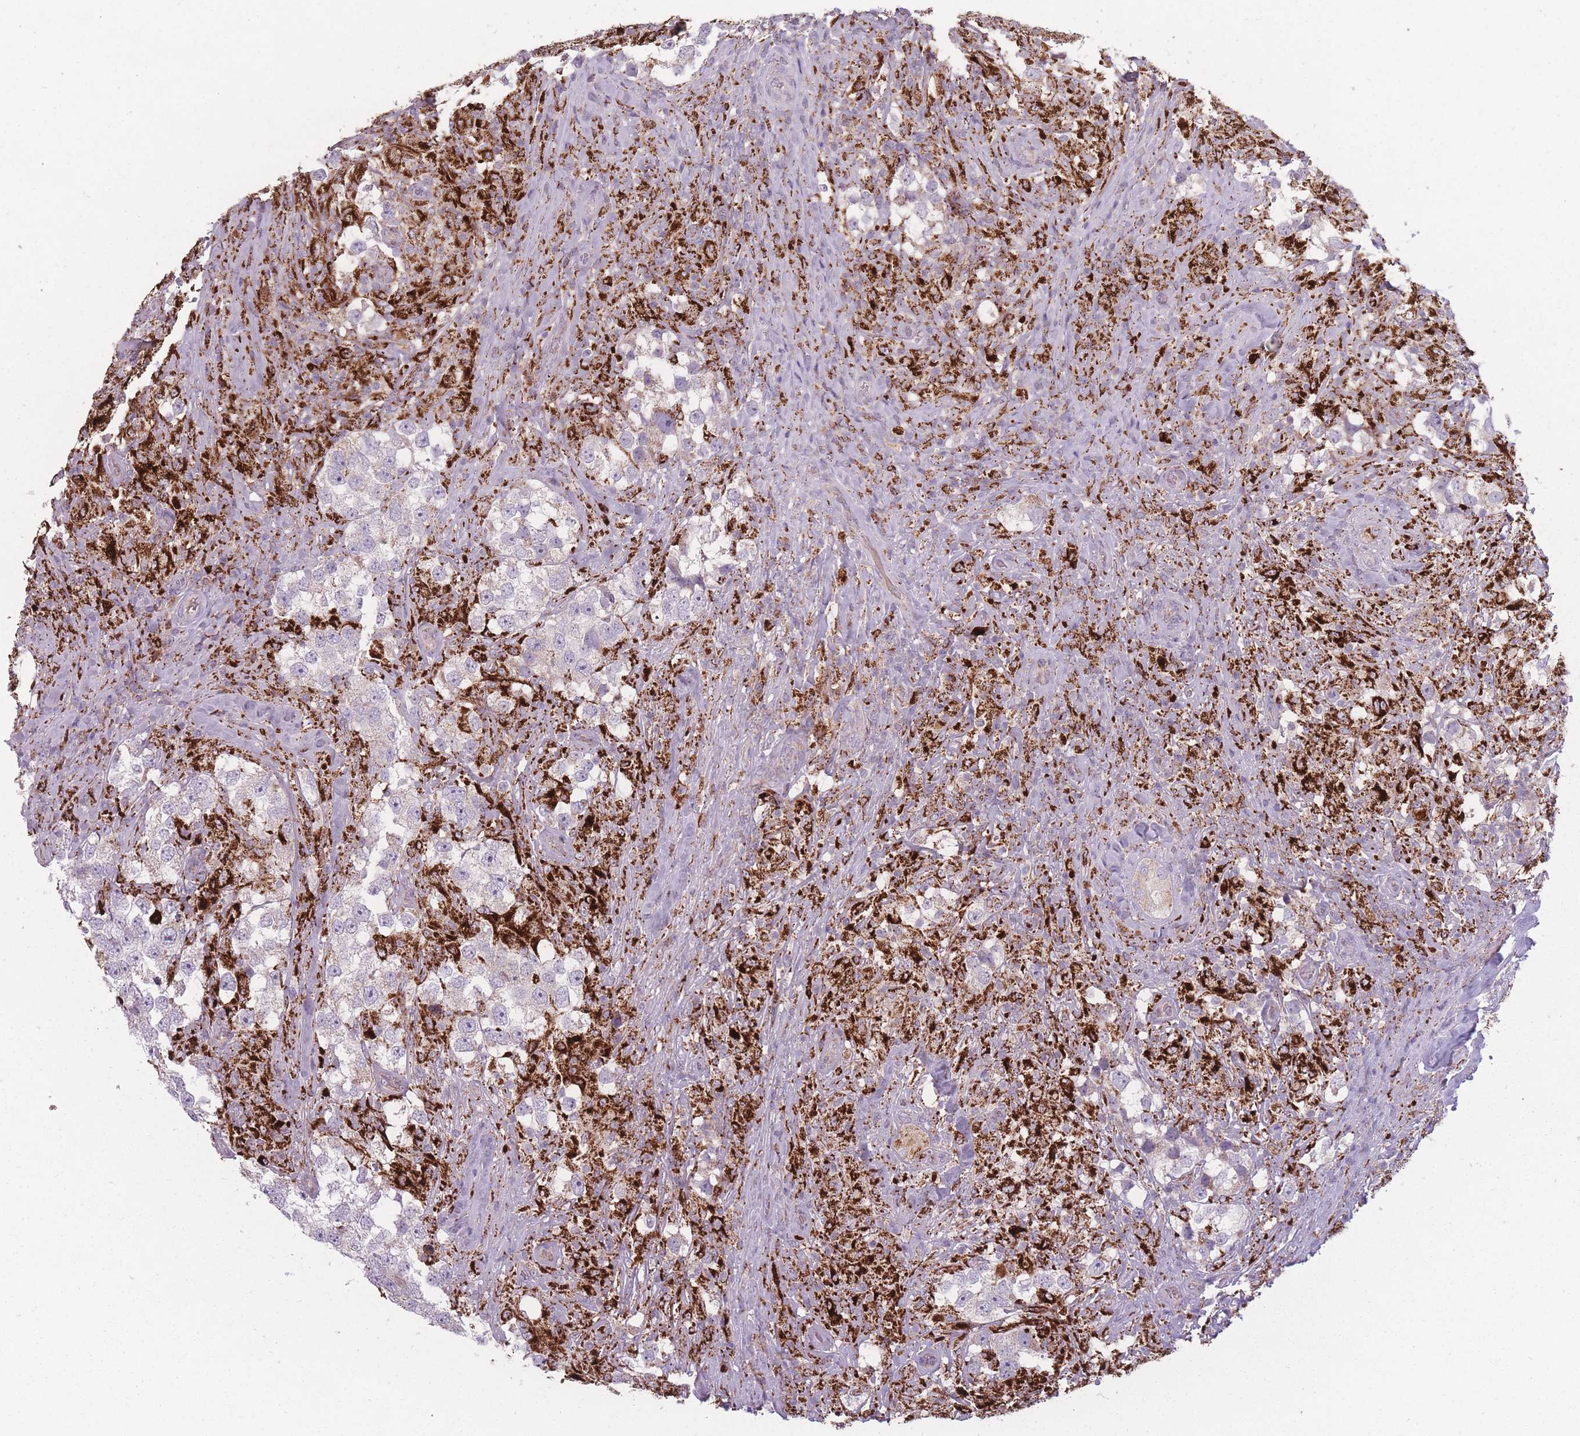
{"staining": {"intensity": "negative", "quantity": "none", "location": "none"}, "tissue": "testis cancer", "cell_type": "Tumor cells", "image_type": "cancer", "snomed": [{"axis": "morphology", "description": "Seminoma, NOS"}, {"axis": "topography", "description": "Testis"}], "caption": "Testis seminoma stained for a protein using IHC exhibits no positivity tumor cells.", "gene": "PEX11B", "patient": {"sex": "male", "age": 46}}